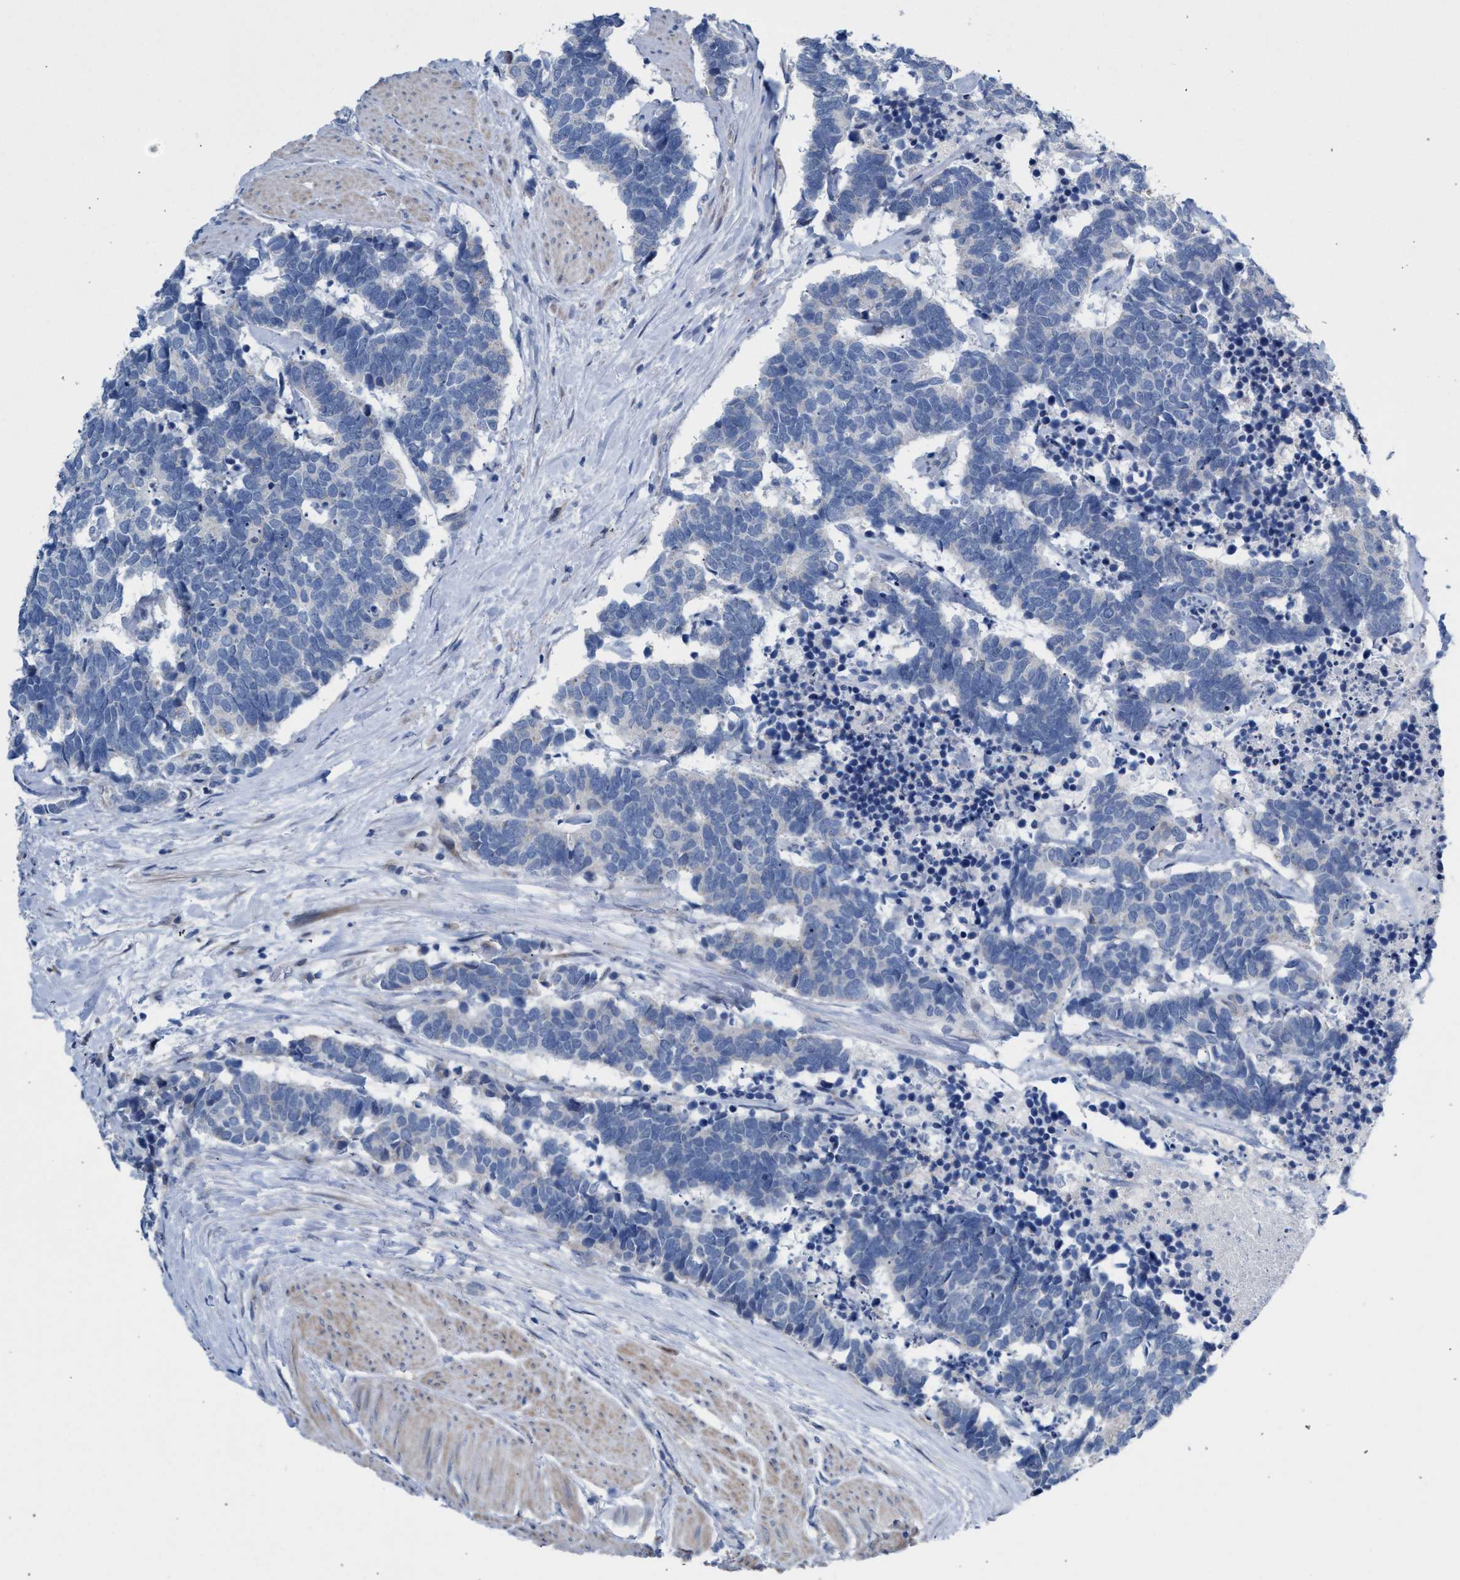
{"staining": {"intensity": "negative", "quantity": "none", "location": "none"}, "tissue": "carcinoid", "cell_type": "Tumor cells", "image_type": "cancer", "snomed": [{"axis": "morphology", "description": "Carcinoma, NOS"}, {"axis": "morphology", "description": "Carcinoid, malignant, NOS"}, {"axis": "topography", "description": "Urinary bladder"}], "caption": "Malignant carcinoid was stained to show a protein in brown. There is no significant expression in tumor cells. (IHC, brightfield microscopy, high magnification).", "gene": "RNF135", "patient": {"sex": "male", "age": 57}}